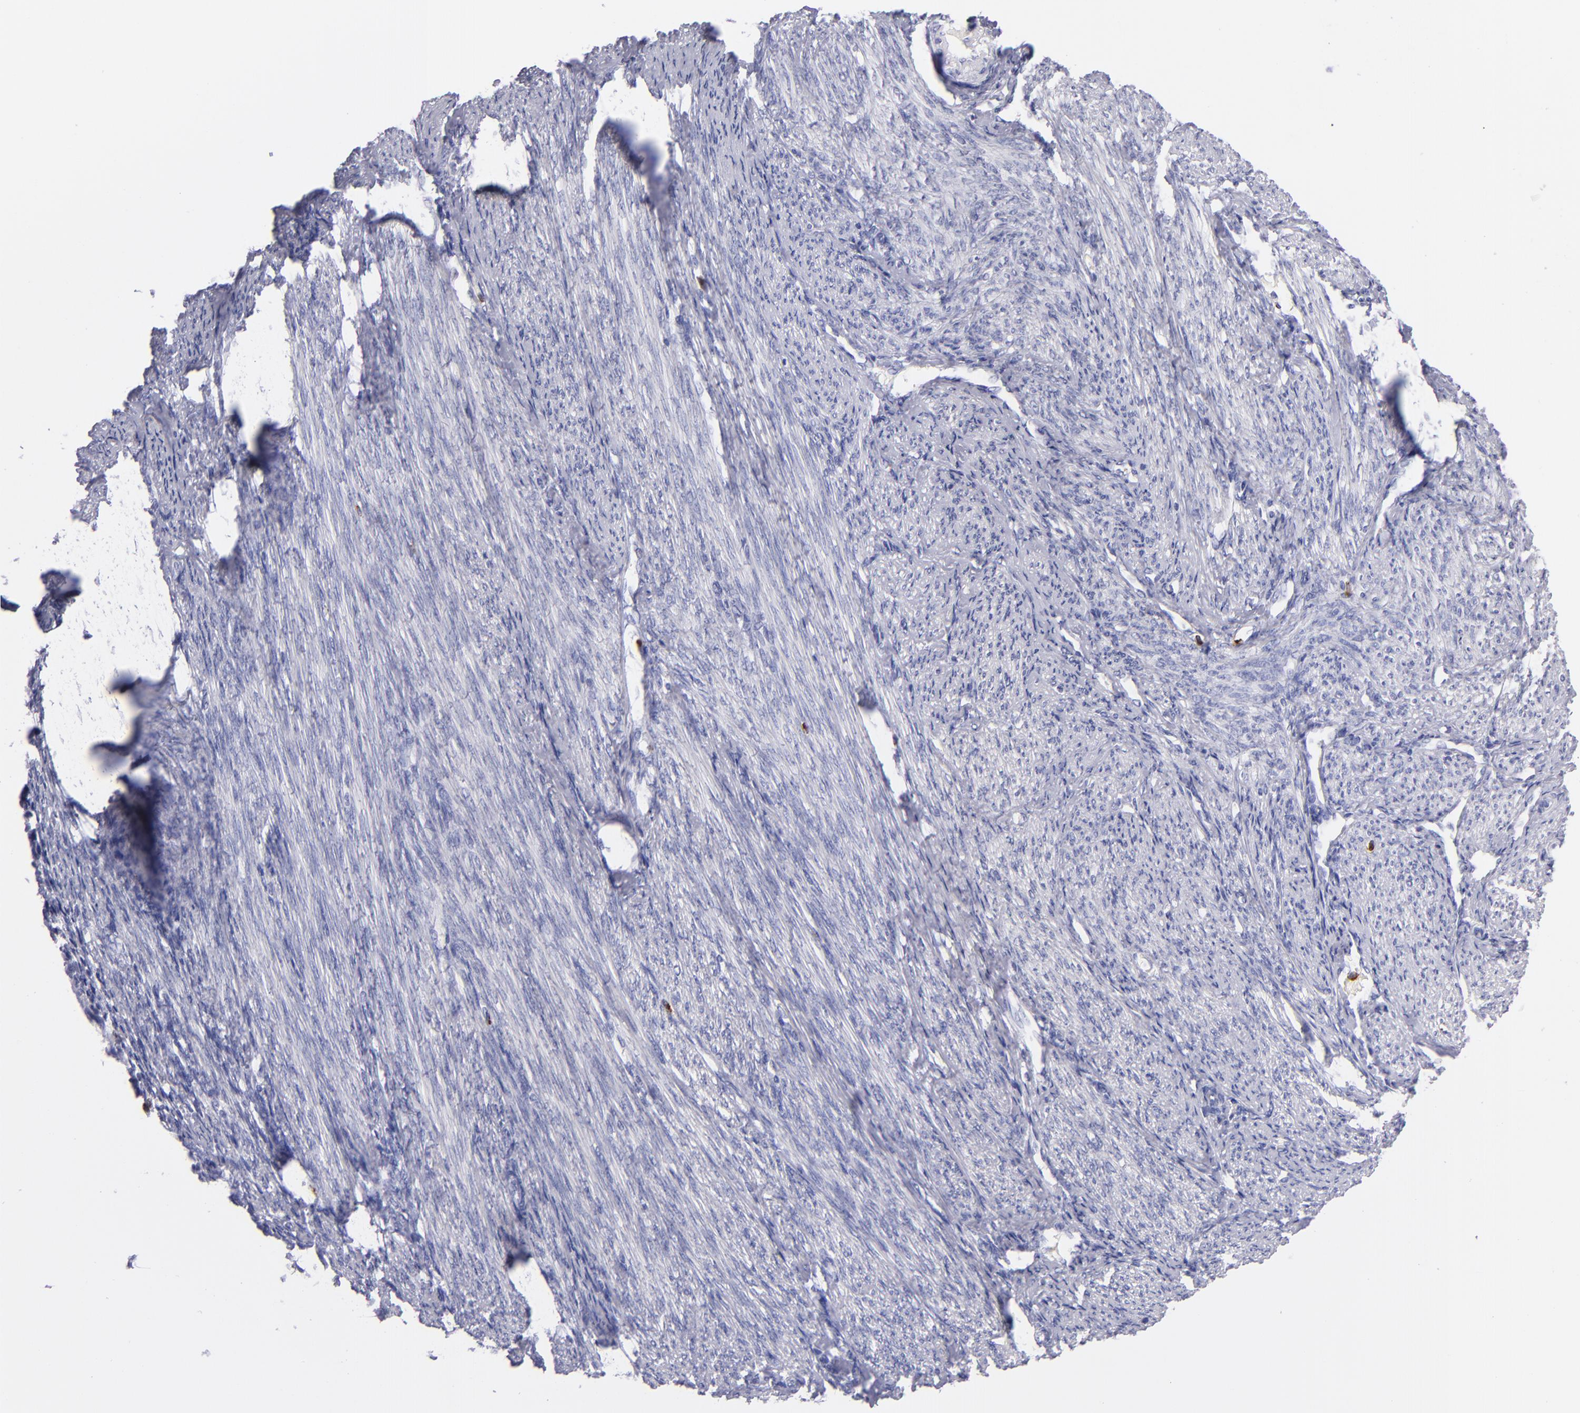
{"staining": {"intensity": "negative", "quantity": "none", "location": "none"}, "tissue": "endometrial cancer", "cell_type": "Tumor cells", "image_type": "cancer", "snomed": [{"axis": "morphology", "description": "Adenocarcinoma, NOS"}, {"axis": "topography", "description": "Endometrium"}], "caption": "A histopathology image of human endometrial cancer is negative for staining in tumor cells.", "gene": "PRF1", "patient": {"sex": "female", "age": 55}}